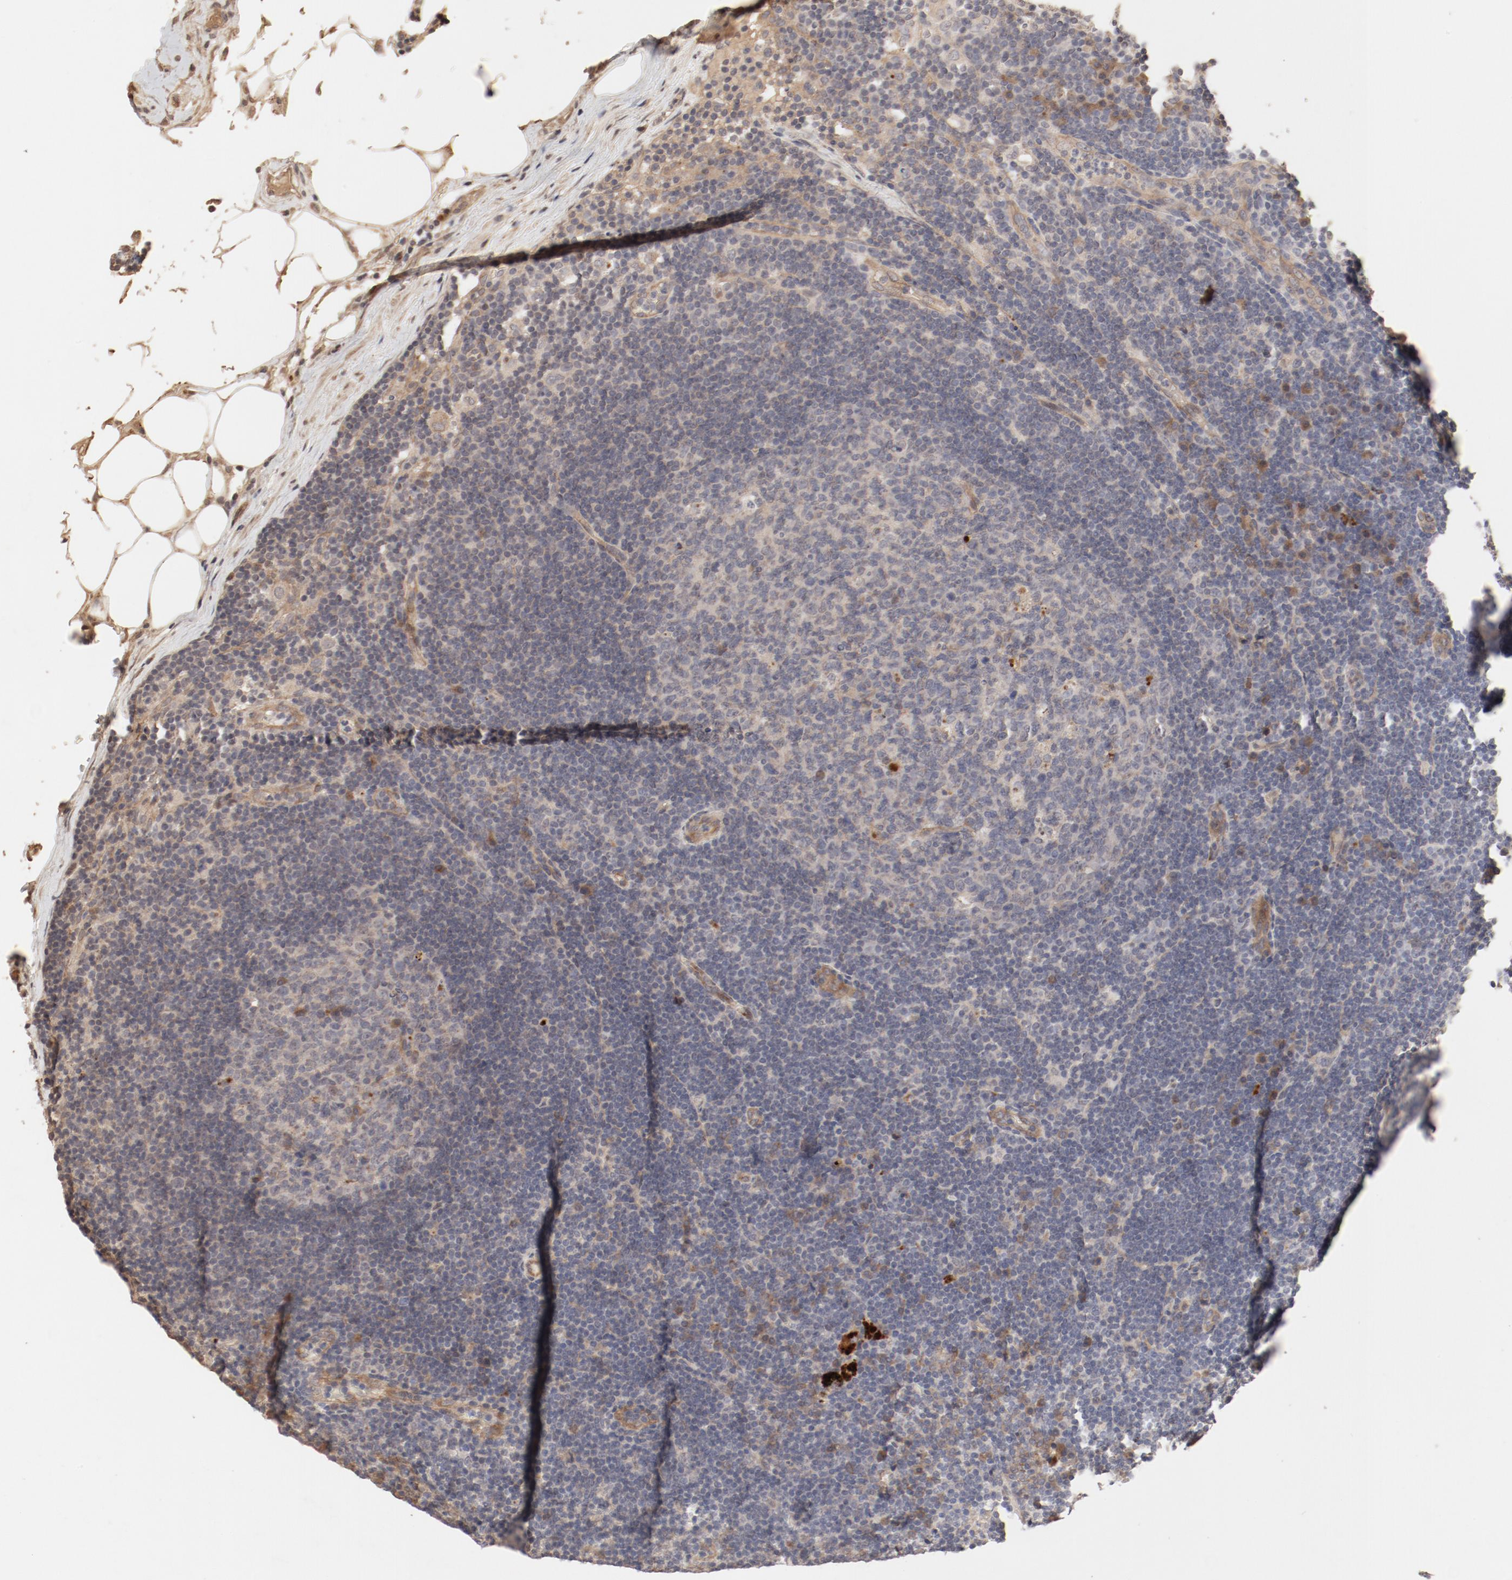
{"staining": {"intensity": "moderate", "quantity": "25%-75%", "location": "cytoplasmic/membranous"}, "tissue": "lymph node", "cell_type": "Germinal center cells", "image_type": "normal", "snomed": [{"axis": "morphology", "description": "Normal tissue, NOS"}, {"axis": "morphology", "description": "Squamous cell carcinoma, metastatic, NOS"}, {"axis": "topography", "description": "Lymph node"}], "caption": "Protein expression analysis of benign lymph node shows moderate cytoplasmic/membranous positivity in about 25%-75% of germinal center cells. (brown staining indicates protein expression, while blue staining denotes nuclei).", "gene": "IL3RA", "patient": {"sex": "female", "age": 53}}